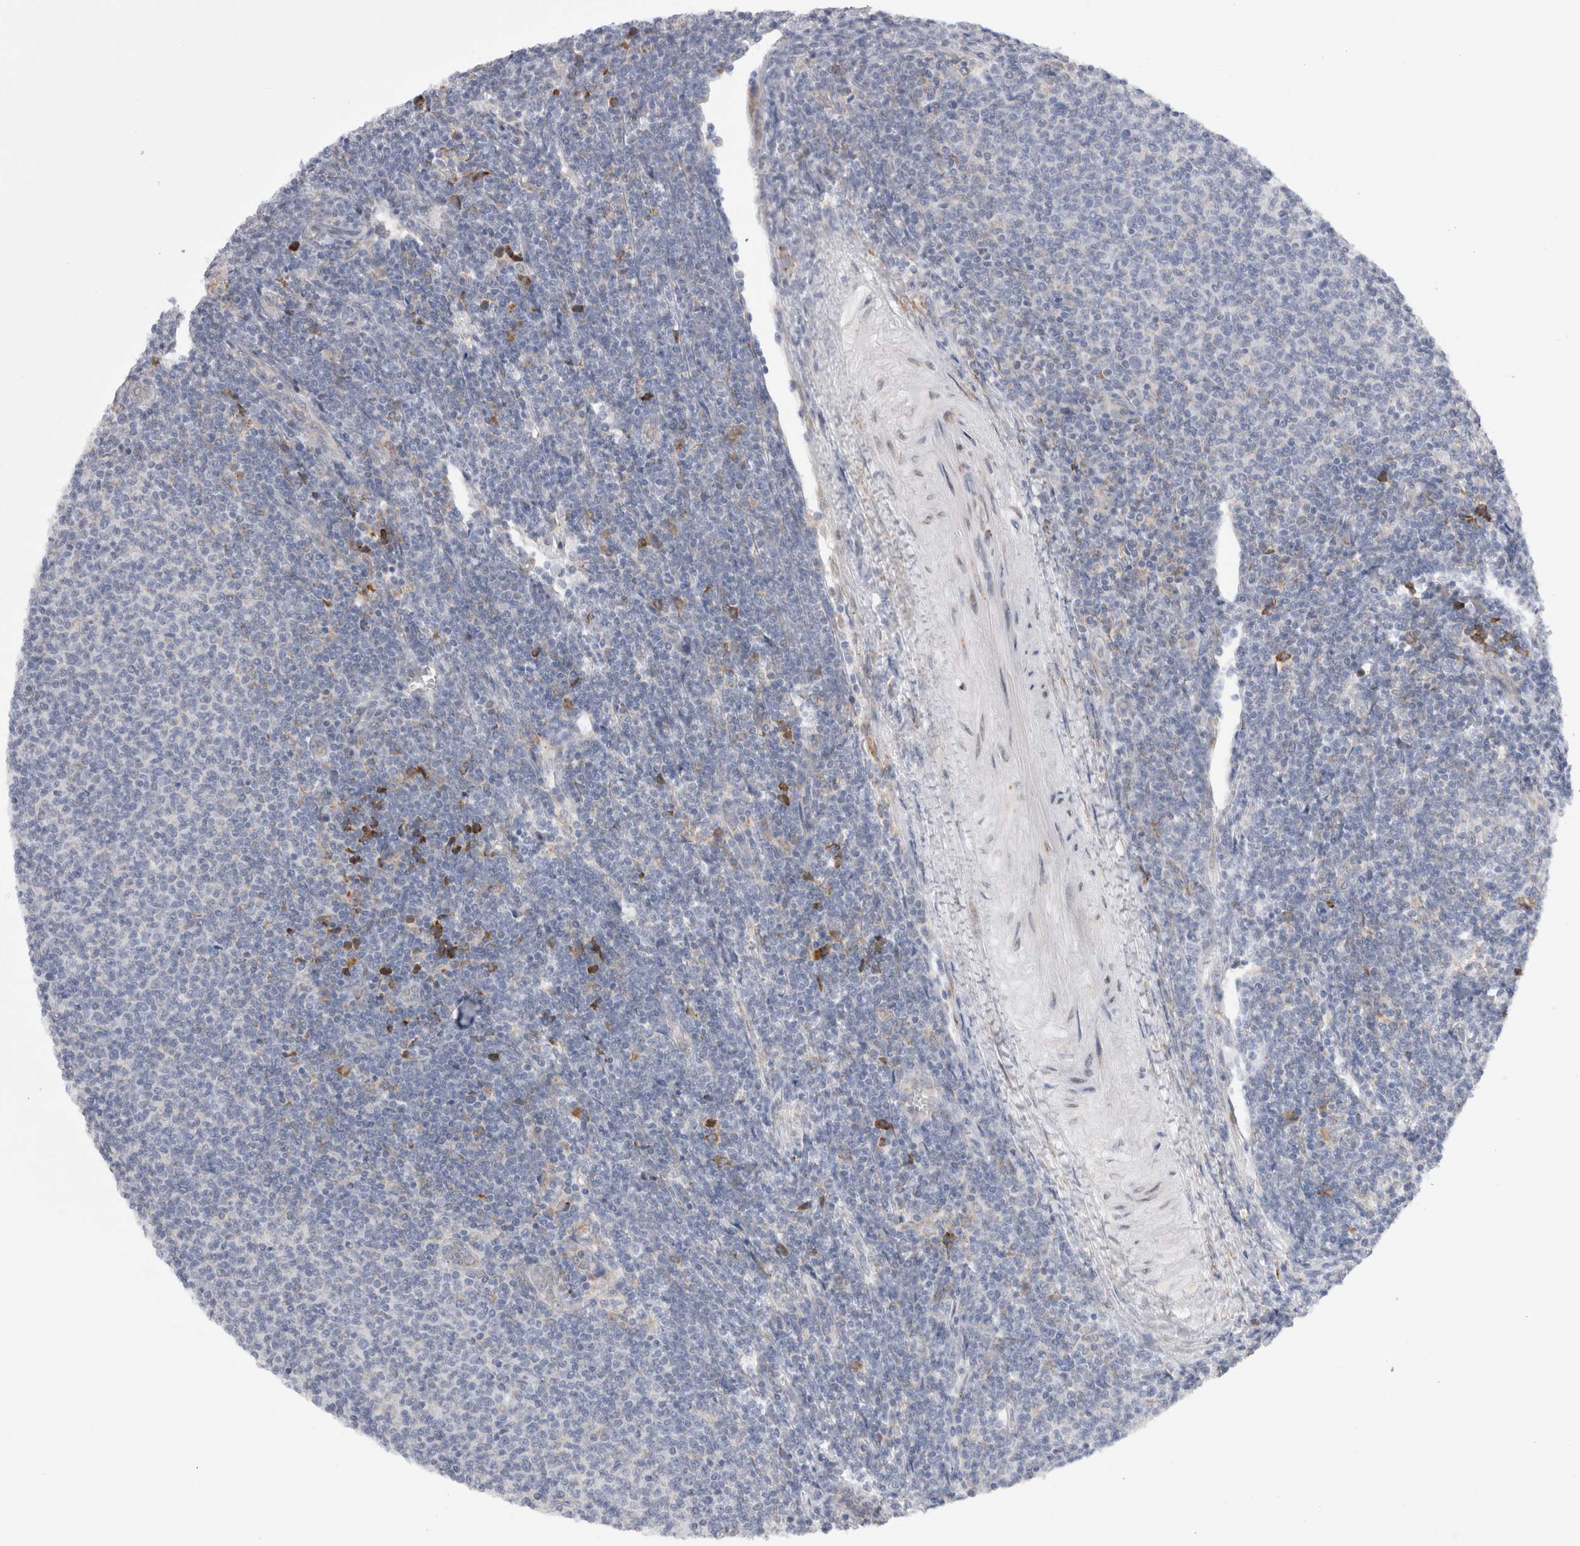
{"staining": {"intensity": "negative", "quantity": "none", "location": "none"}, "tissue": "lymphoma", "cell_type": "Tumor cells", "image_type": "cancer", "snomed": [{"axis": "morphology", "description": "Malignant lymphoma, non-Hodgkin's type, Low grade"}, {"axis": "topography", "description": "Lymph node"}], "caption": "The IHC photomicrograph has no significant staining in tumor cells of low-grade malignant lymphoma, non-Hodgkin's type tissue.", "gene": "VCPIP1", "patient": {"sex": "male", "age": 66}}